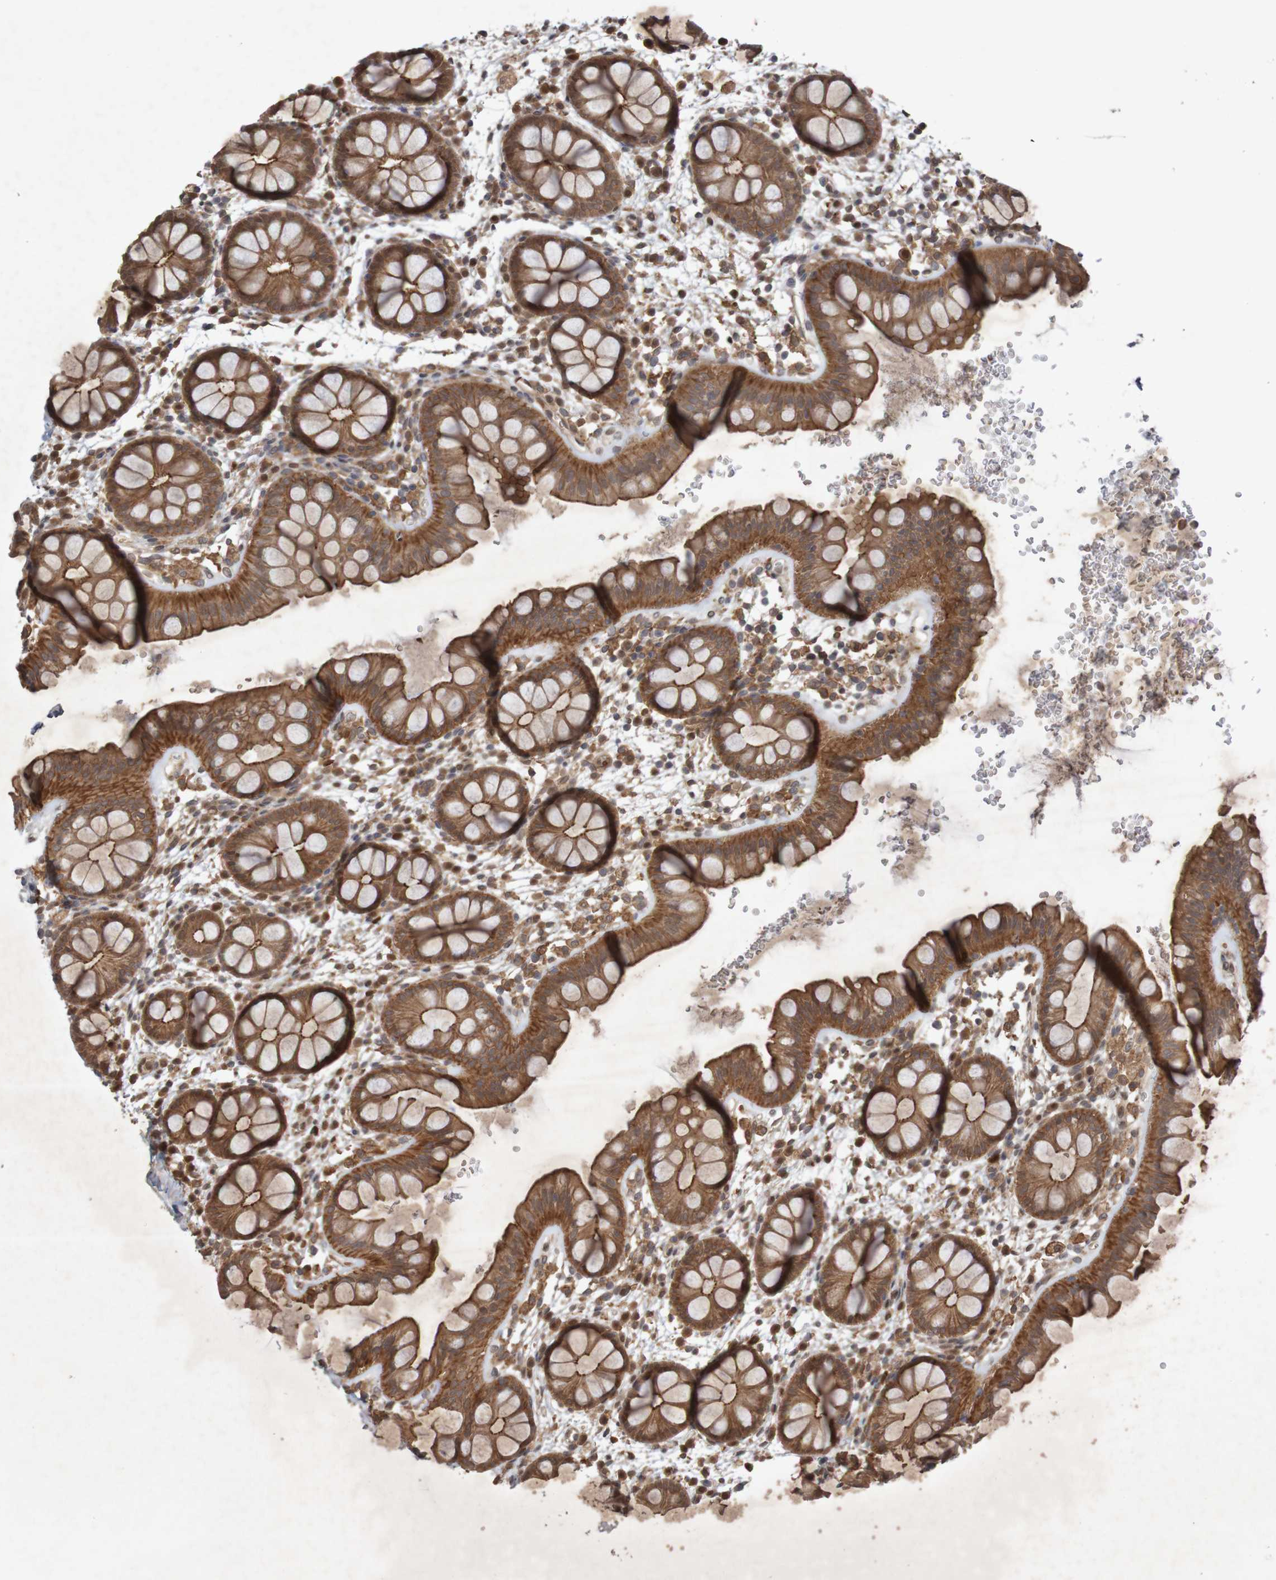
{"staining": {"intensity": "strong", "quantity": ">75%", "location": "cytoplasmic/membranous"}, "tissue": "rectum", "cell_type": "Glandular cells", "image_type": "normal", "snomed": [{"axis": "morphology", "description": "Normal tissue, NOS"}, {"axis": "topography", "description": "Rectum"}], "caption": "Immunohistochemical staining of benign rectum shows strong cytoplasmic/membranous protein staining in about >75% of glandular cells. (Brightfield microscopy of DAB IHC at high magnification).", "gene": "ARHGEF11", "patient": {"sex": "female", "age": 24}}